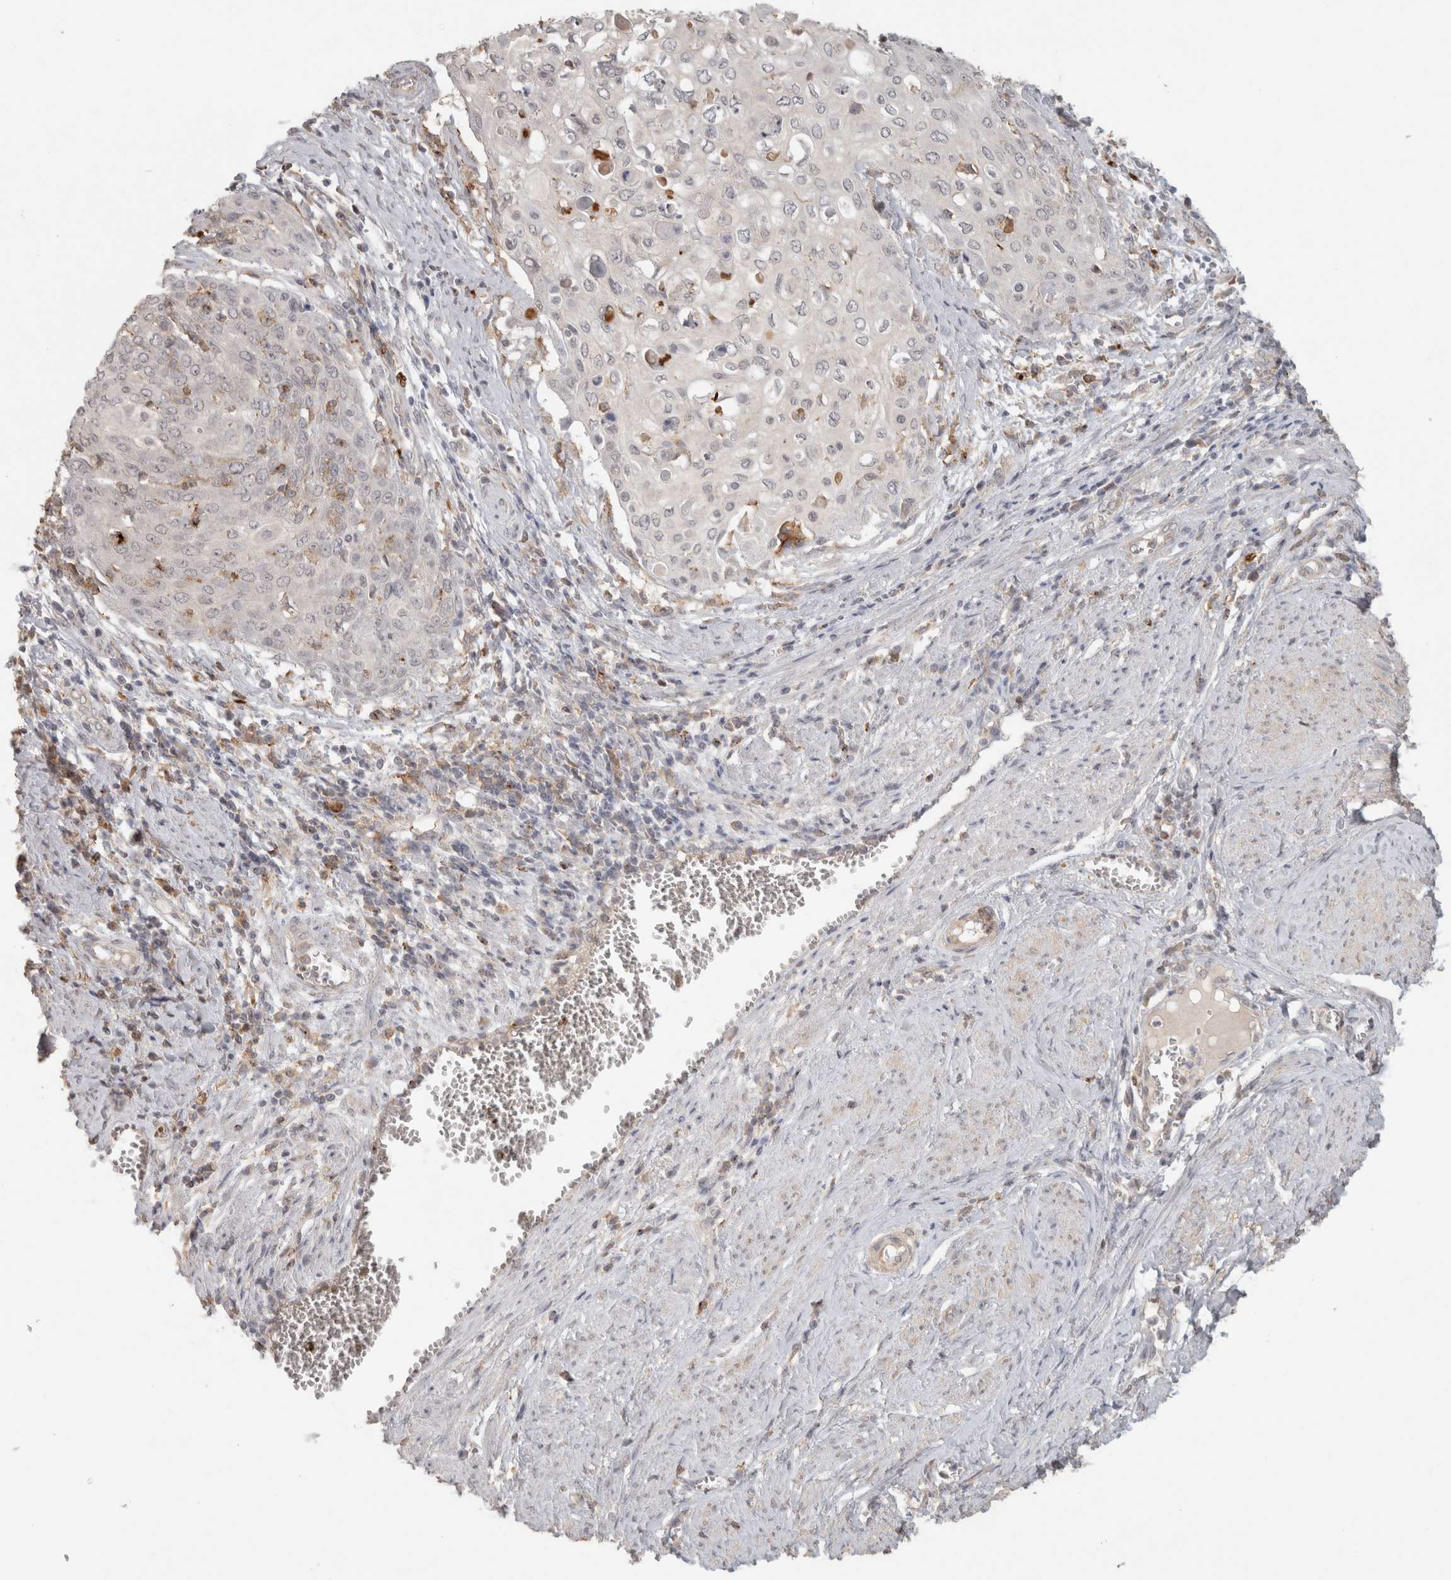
{"staining": {"intensity": "negative", "quantity": "none", "location": "none"}, "tissue": "cervical cancer", "cell_type": "Tumor cells", "image_type": "cancer", "snomed": [{"axis": "morphology", "description": "Squamous cell carcinoma, NOS"}, {"axis": "topography", "description": "Cervix"}], "caption": "Cervical squamous cell carcinoma stained for a protein using immunohistochemistry (IHC) demonstrates no staining tumor cells.", "gene": "HAVCR2", "patient": {"sex": "female", "age": 39}}